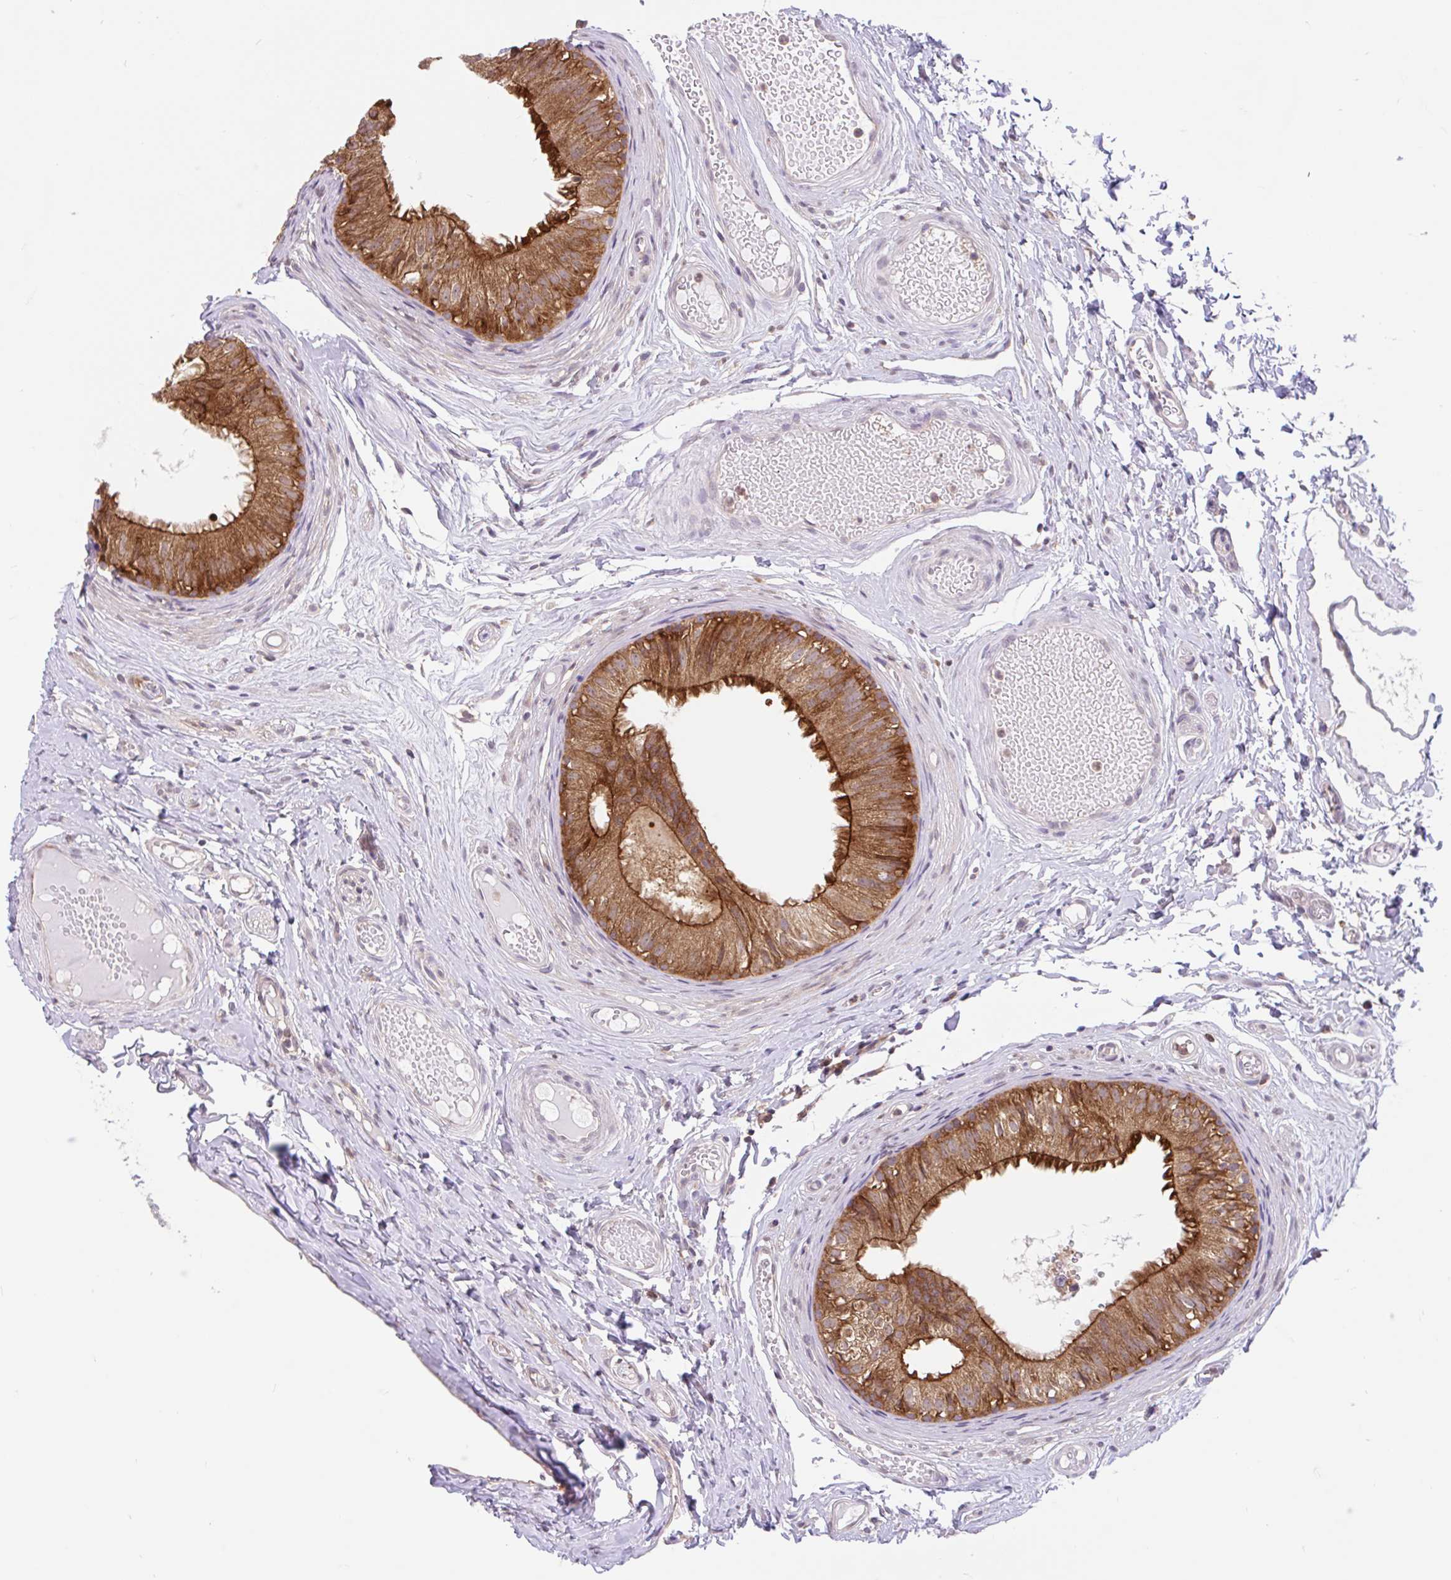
{"staining": {"intensity": "strong", "quantity": ">75%", "location": "cytoplasmic/membranous"}, "tissue": "epididymis", "cell_type": "Glandular cells", "image_type": "normal", "snomed": [{"axis": "morphology", "description": "Normal tissue, NOS"}, {"axis": "morphology", "description": "Seminoma, NOS"}, {"axis": "topography", "description": "Testis"}, {"axis": "topography", "description": "Epididymis"}], "caption": "Immunohistochemical staining of unremarkable human epididymis exhibits high levels of strong cytoplasmic/membranous positivity in about >75% of glandular cells. (brown staining indicates protein expression, while blue staining denotes nuclei).", "gene": "RALBP1", "patient": {"sex": "male", "age": 34}}